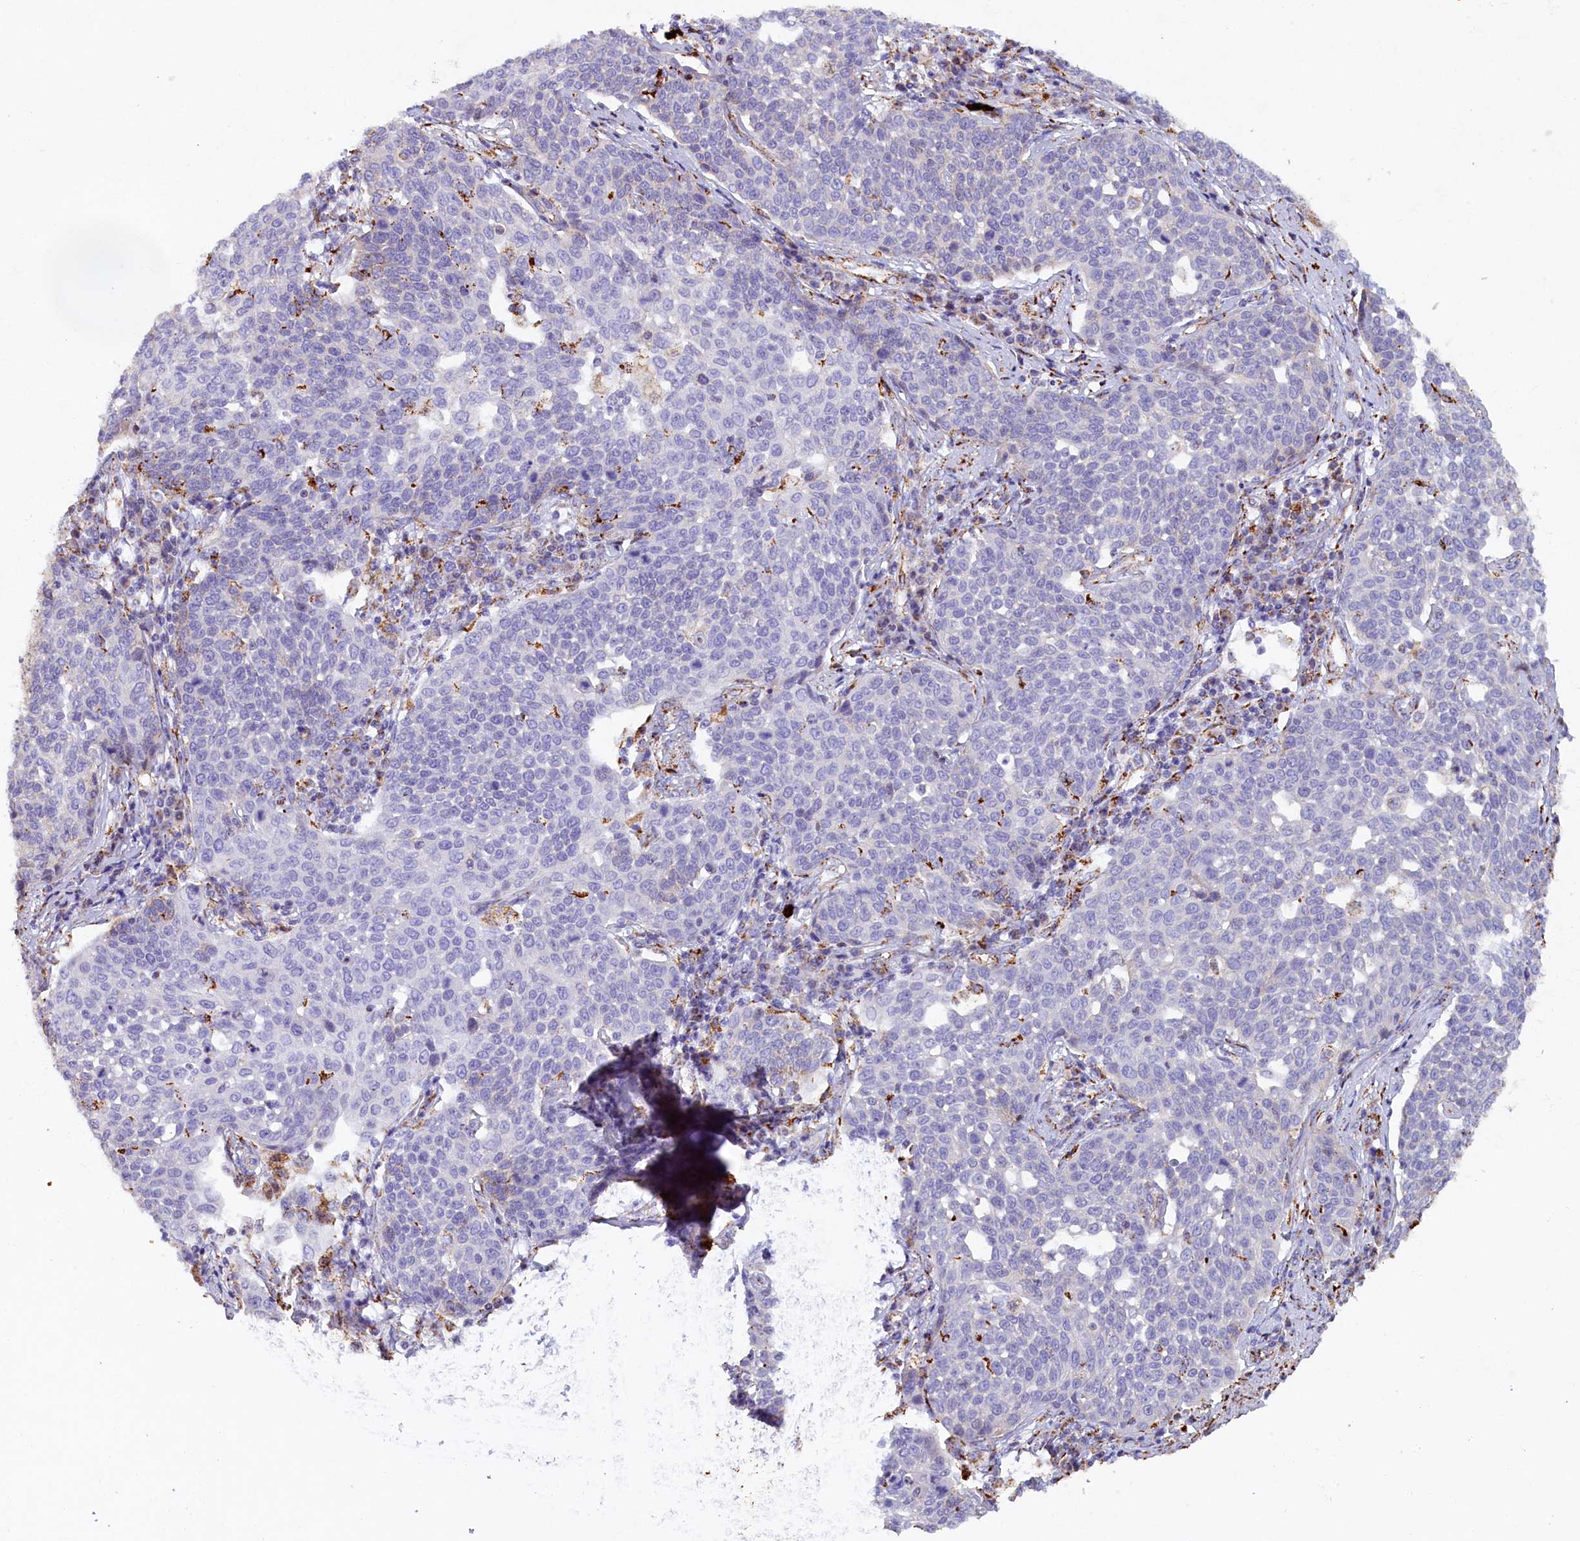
{"staining": {"intensity": "negative", "quantity": "none", "location": "none"}, "tissue": "cervical cancer", "cell_type": "Tumor cells", "image_type": "cancer", "snomed": [{"axis": "morphology", "description": "Squamous cell carcinoma, NOS"}, {"axis": "topography", "description": "Cervix"}], "caption": "The photomicrograph exhibits no significant staining in tumor cells of squamous cell carcinoma (cervical).", "gene": "AKTIP", "patient": {"sex": "female", "age": 34}}